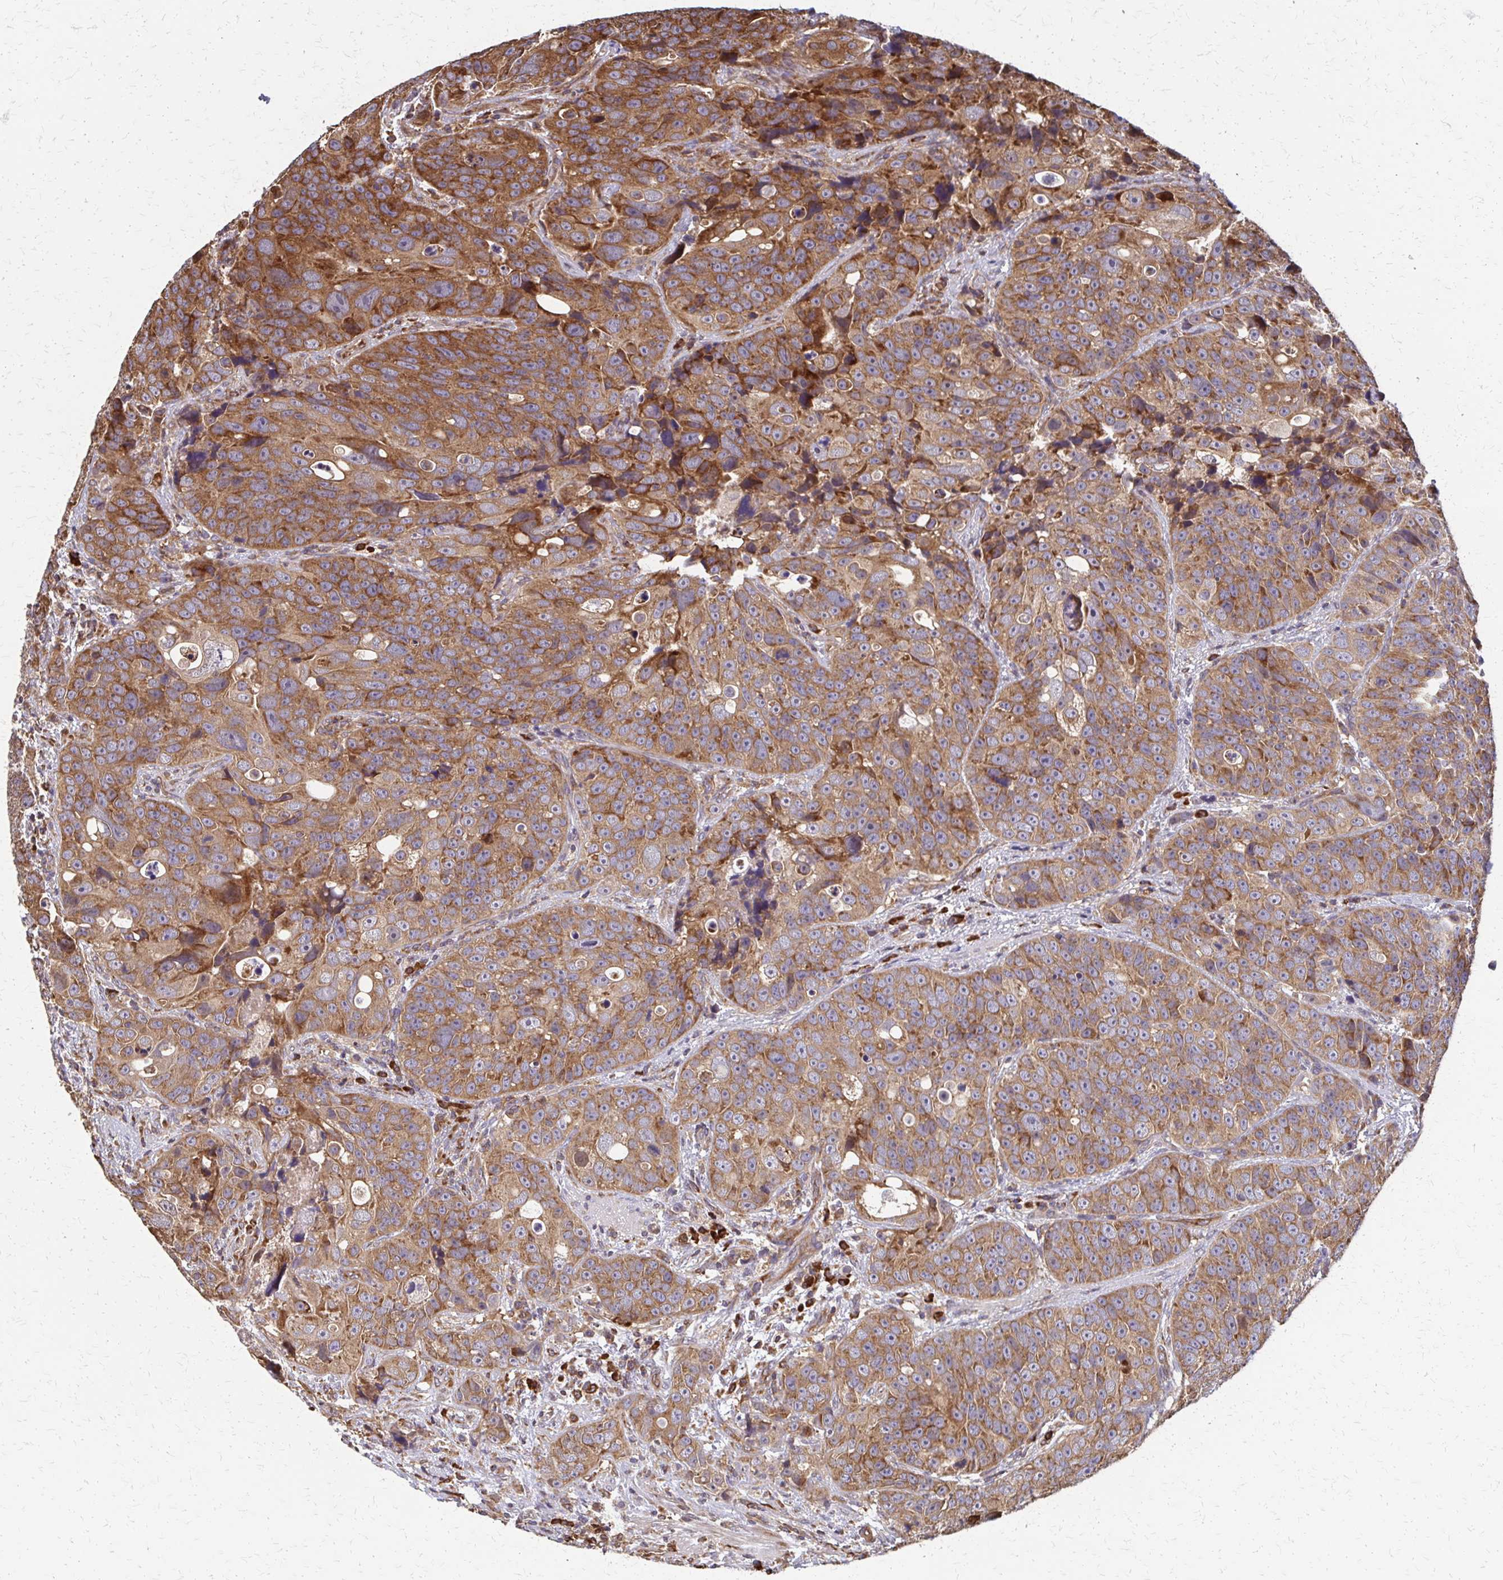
{"staining": {"intensity": "moderate", "quantity": ">75%", "location": "cytoplasmic/membranous"}, "tissue": "urothelial cancer", "cell_type": "Tumor cells", "image_type": "cancer", "snomed": [{"axis": "morphology", "description": "Urothelial carcinoma, NOS"}, {"axis": "topography", "description": "Urinary bladder"}], "caption": "High-magnification brightfield microscopy of urothelial cancer stained with DAB (3,3'-diaminobenzidine) (brown) and counterstained with hematoxylin (blue). tumor cells exhibit moderate cytoplasmic/membranous positivity is present in about>75% of cells. Using DAB (3,3'-diaminobenzidine) (brown) and hematoxylin (blue) stains, captured at high magnification using brightfield microscopy.", "gene": "EEF2", "patient": {"sex": "male", "age": 52}}